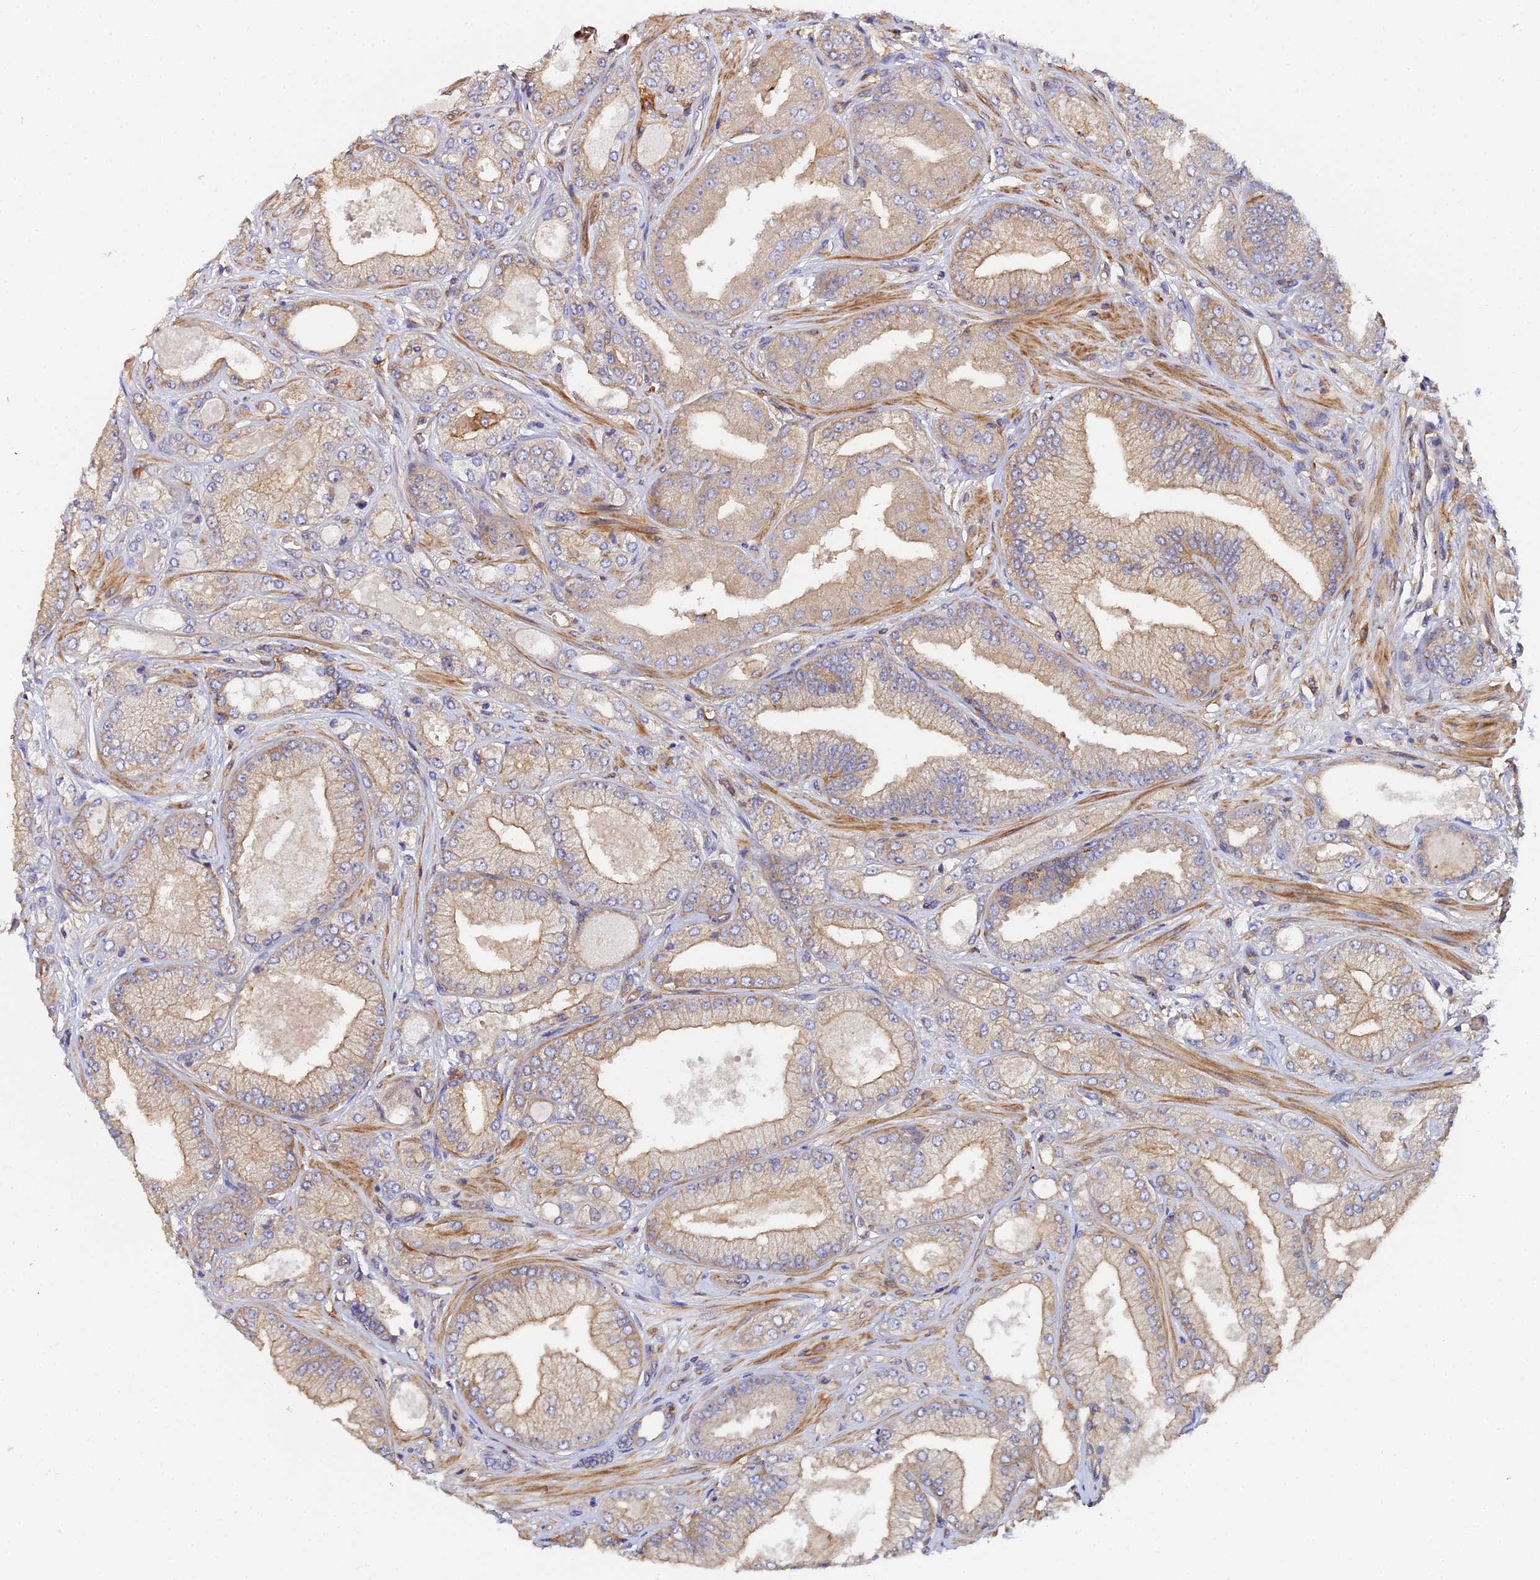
{"staining": {"intensity": "weak", "quantity": "25%-75%", "location": "cytoplasmic/membranous"}, "tissue": "prostate cancer", "cell_type": "Tumor cells", "image_type": "cancer", "snomed": [{"axis": "morphology", "description": "Adenocarcinoma, Low grade"}, {"axis": "topography", "description": "Prostate"}], "caption": "Immunohistochemistry (IHC) (DAB) staining of prostate adenocarcinoma (low-grade) reveals weak cytoplasmic/membranous protein expression in approximately 25%-75% of tumor cells. The staining was performed using DAB to visualize the protein expression in brown, while the nuclei were stained in blue with hematoxylin (Magnification: 20x).", "gene": "GNG5B", "patient": {"sex": "male", "age": 55}}